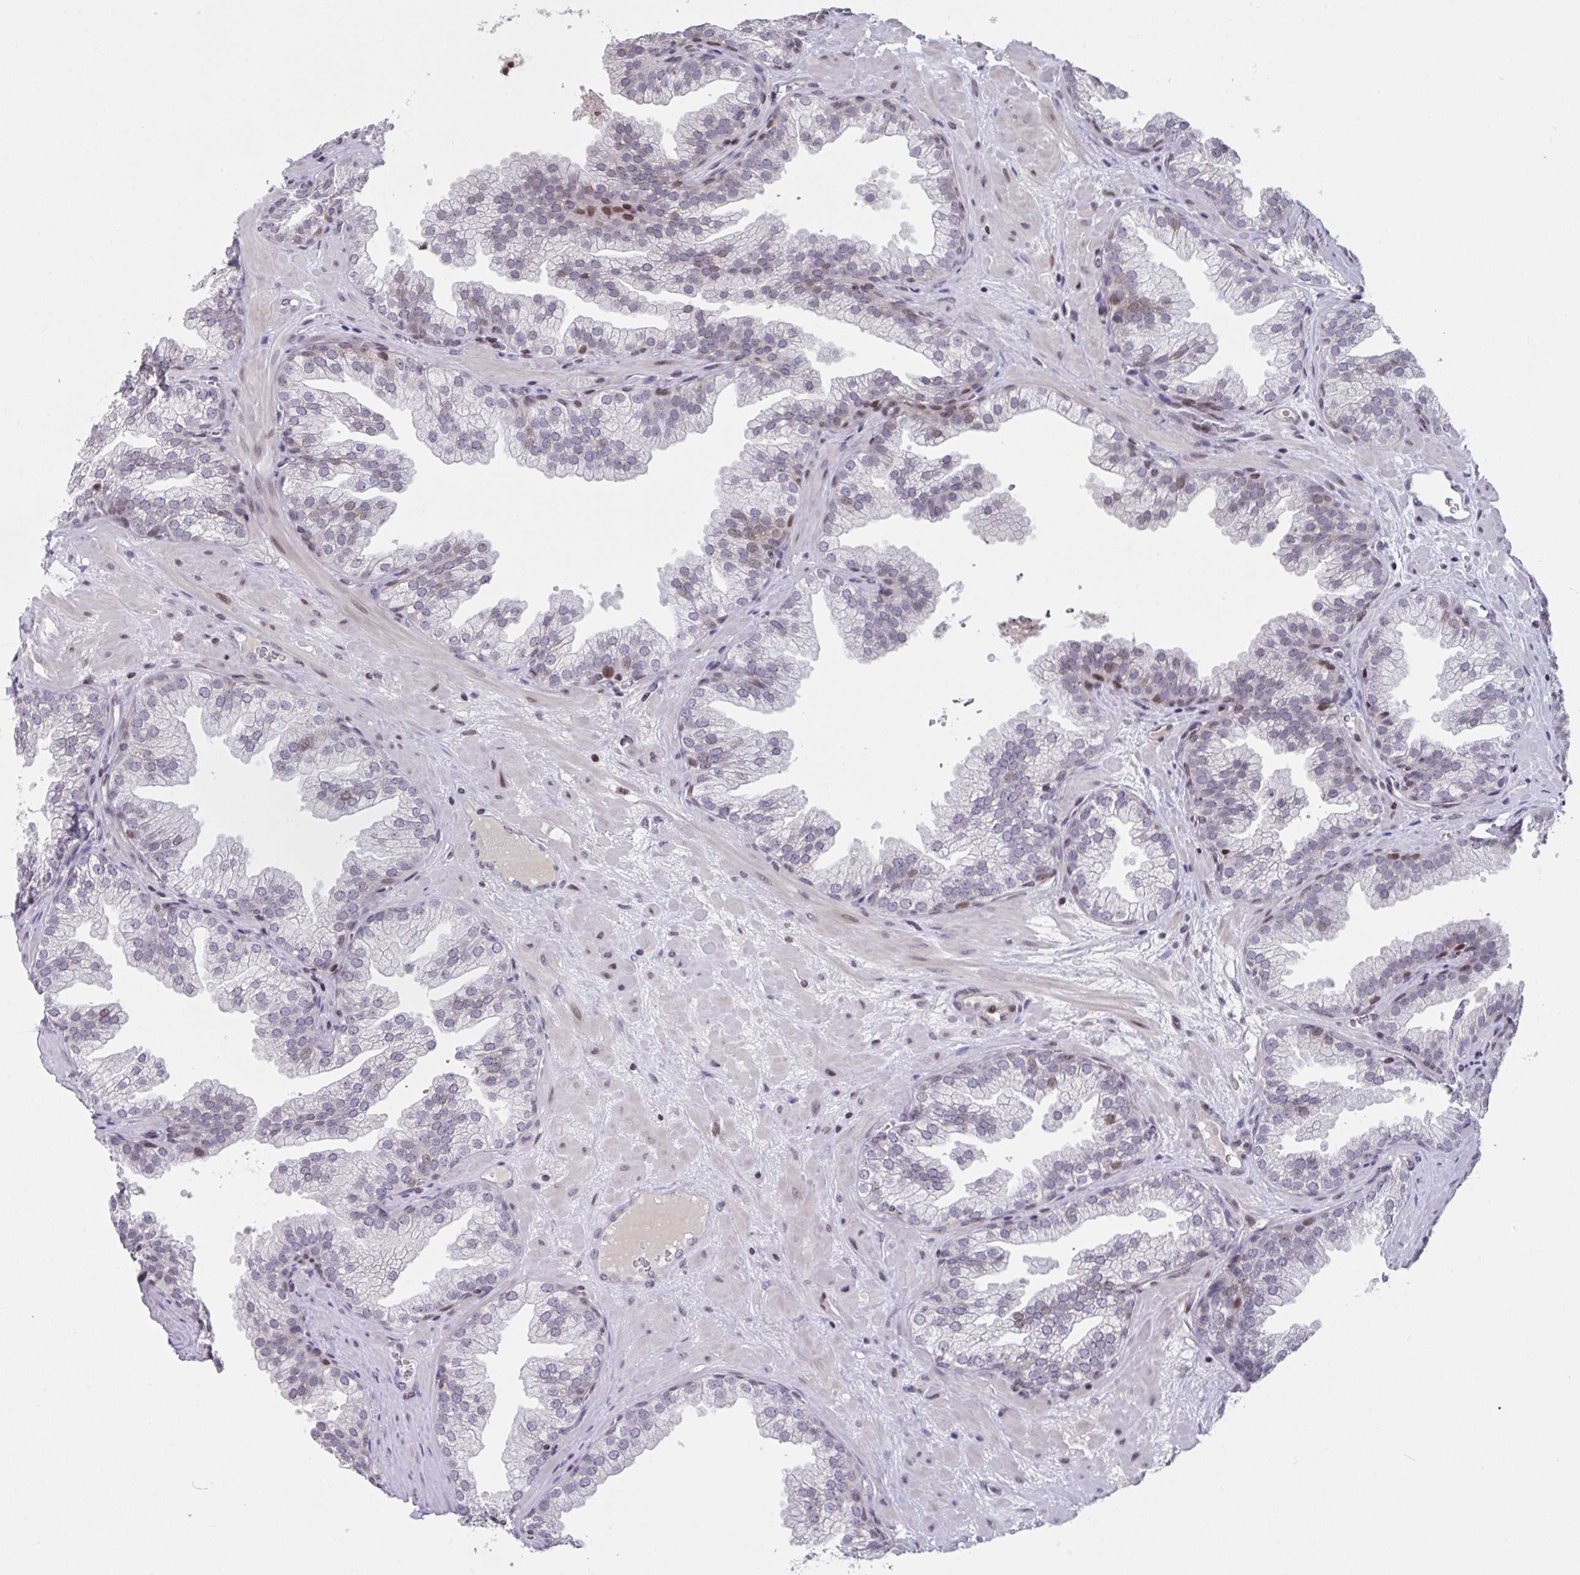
{"staining": {"intensity": "moderate", "quantity": "<25%", "location": "nuclear"}, "tissue": "prostate", "cell_type": "Glandular cells", "image_type": "normal", "snomed": [{"axis": "morphology", "description": "Normal tissue, NOS"}, {"axis": "topography", "description": "Prostate"}], "caption": "Human prostate stained for a protein (brown) demonstrates moderate nuclear positive positivity in about <25% of glandular cells.", "gene": "PCDHB8", "patient": {"sex": "male", "age": 37}}